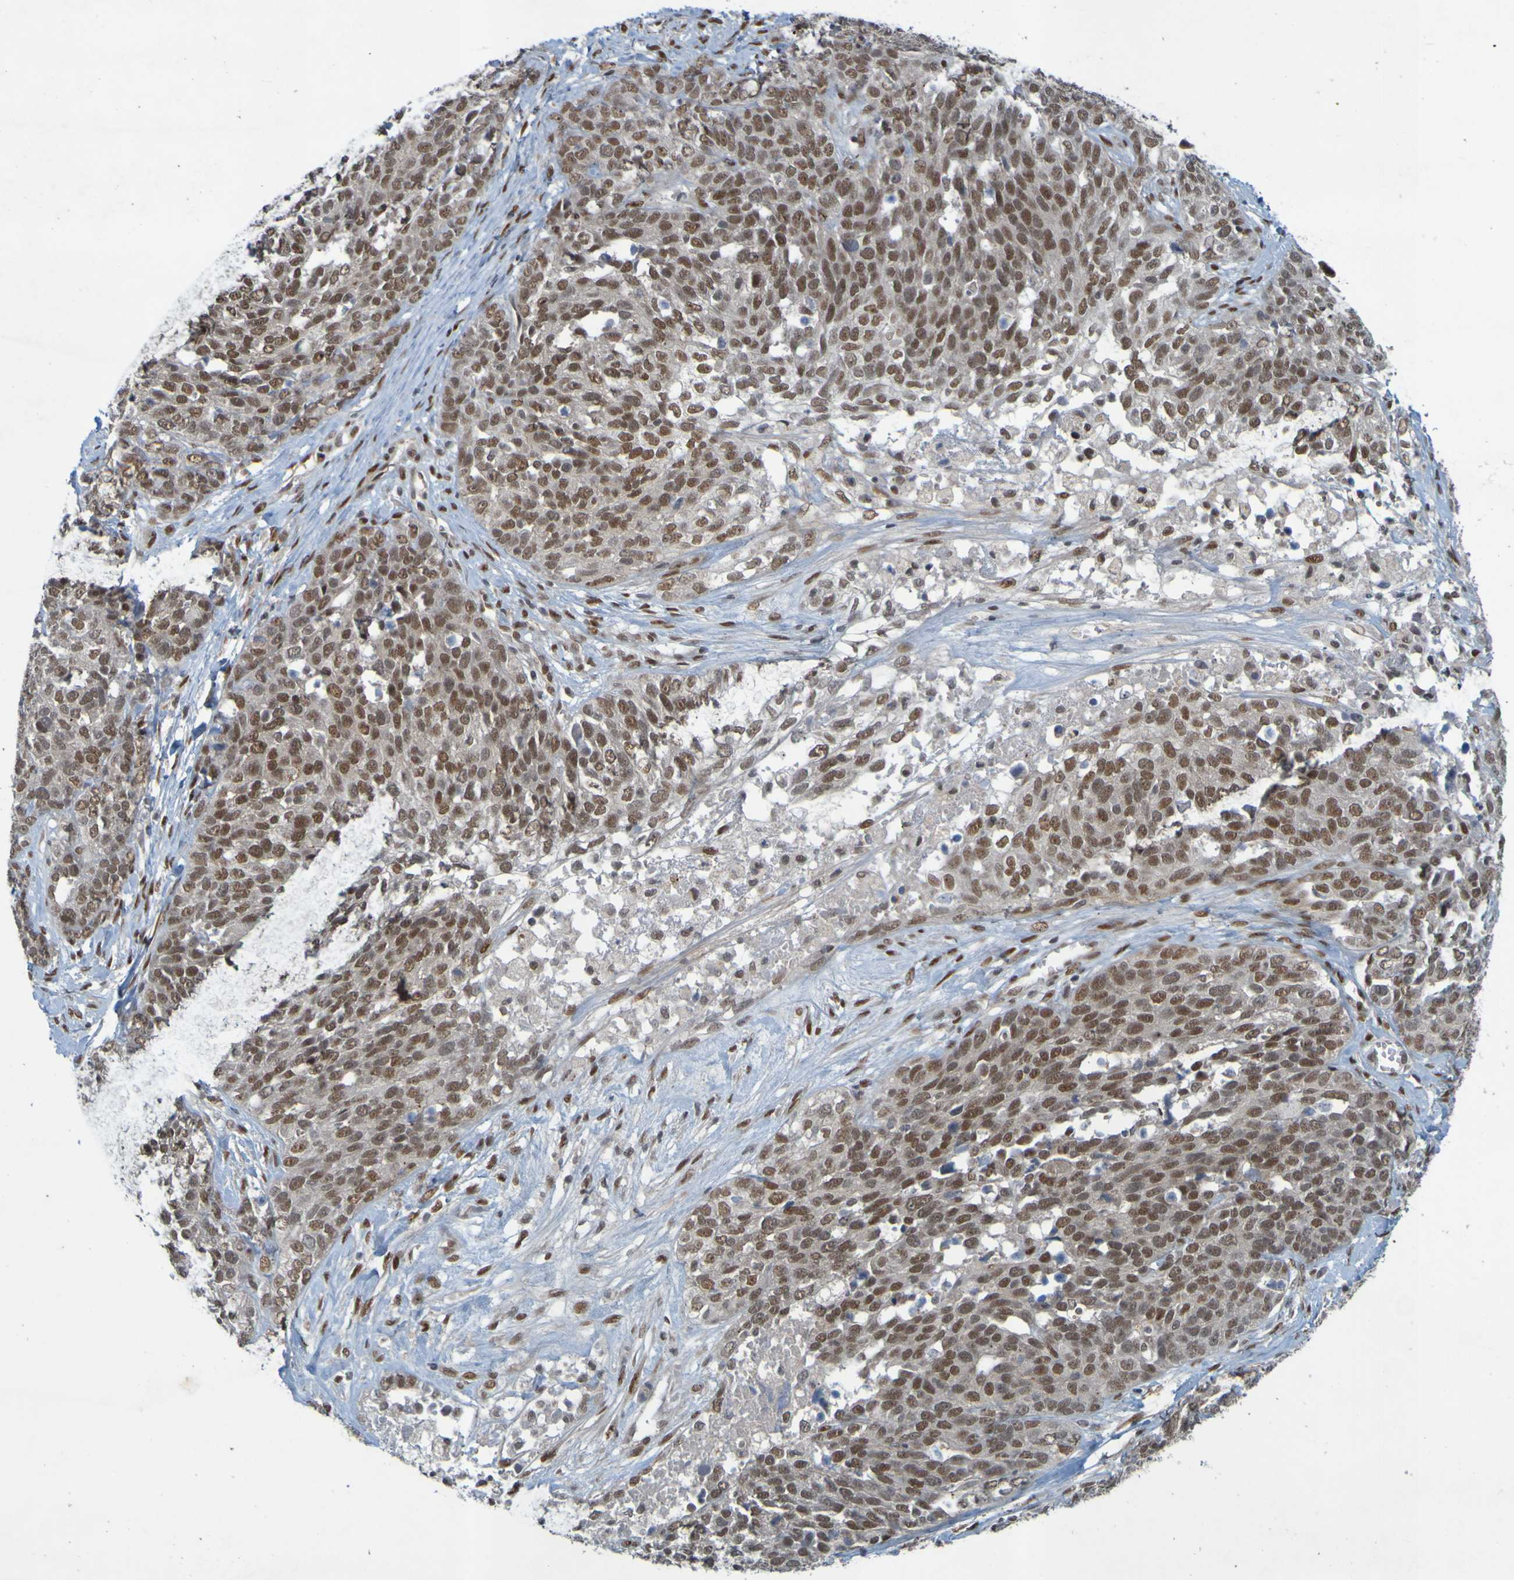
{"staining": {"intensity": "moderate", "quantity": ">75%", "location": "nuclear"}, "tissue": "ovarian cancer", "cell_type": "Tumor cells", "image_type": "cancer", "snomed": [{"axis": "morphology", "description": "Cystadenocarcinoma, serous, NOS"}, {"axis": "topography", "description": "Ovary"}], "caption": "DAB (3,3'-diaminobenzidine) immunohistochemical staining of human ovarian serous cystadenocarcinoma shows moderate nuclear protein positivity in approximately >75% of tumor cells.", "gene": "MCPH1", "patient": {"sex": "female", "age": 44}}